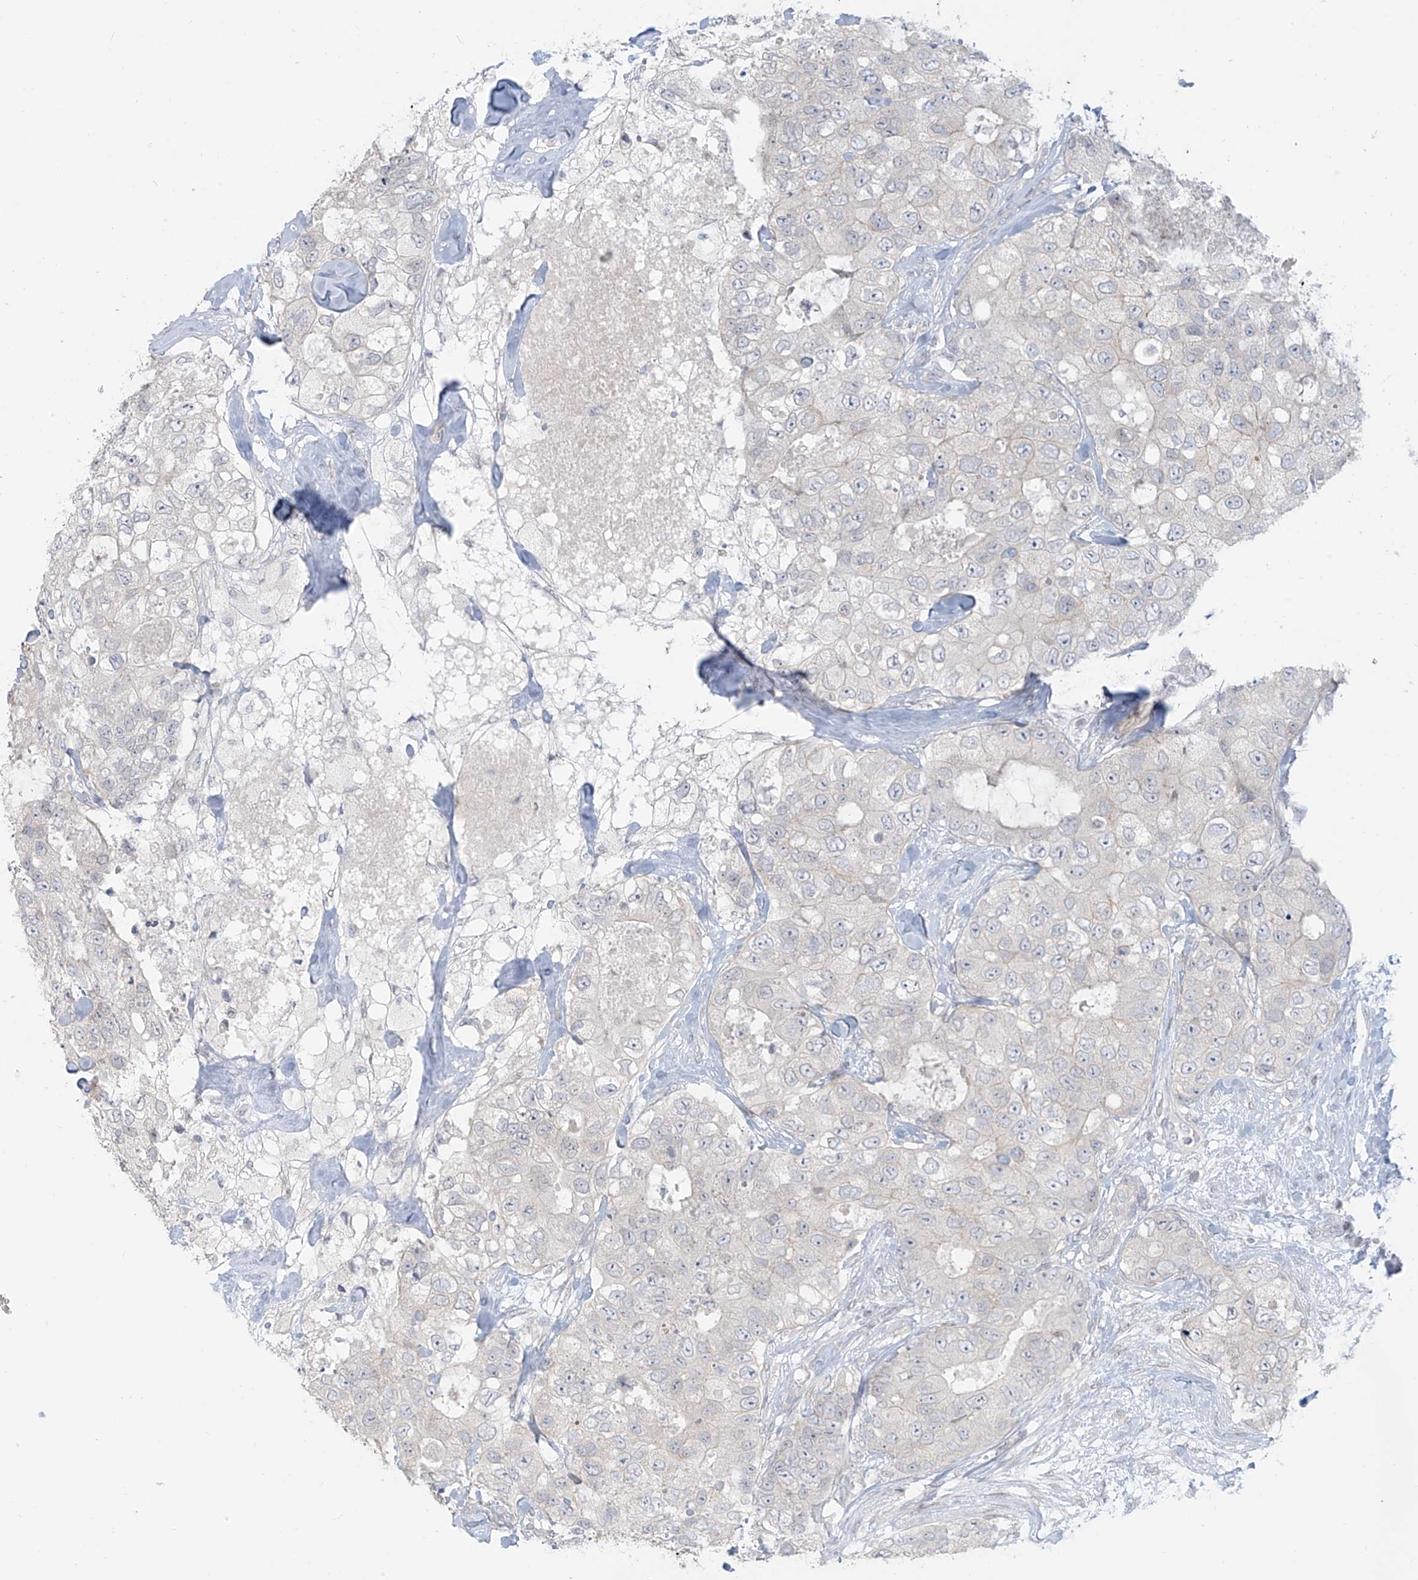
{"staining": {"intensity": "negative", "quantity": "none", "location": "none"}, "tissue": "breast cancer", "cell_type": "Tumor cells", "image_type": "cancer", "snomed": [{"axis": "morphology", "description": "Duct carcinoma"}, {"axis": "topography", "description": "Breast"}], "caption": "This is an IHC image of human breast cancer. There is no staining in tumor cells.", "gene": "OSBPL7", "patient": {"sex": "female", "age": 62}}